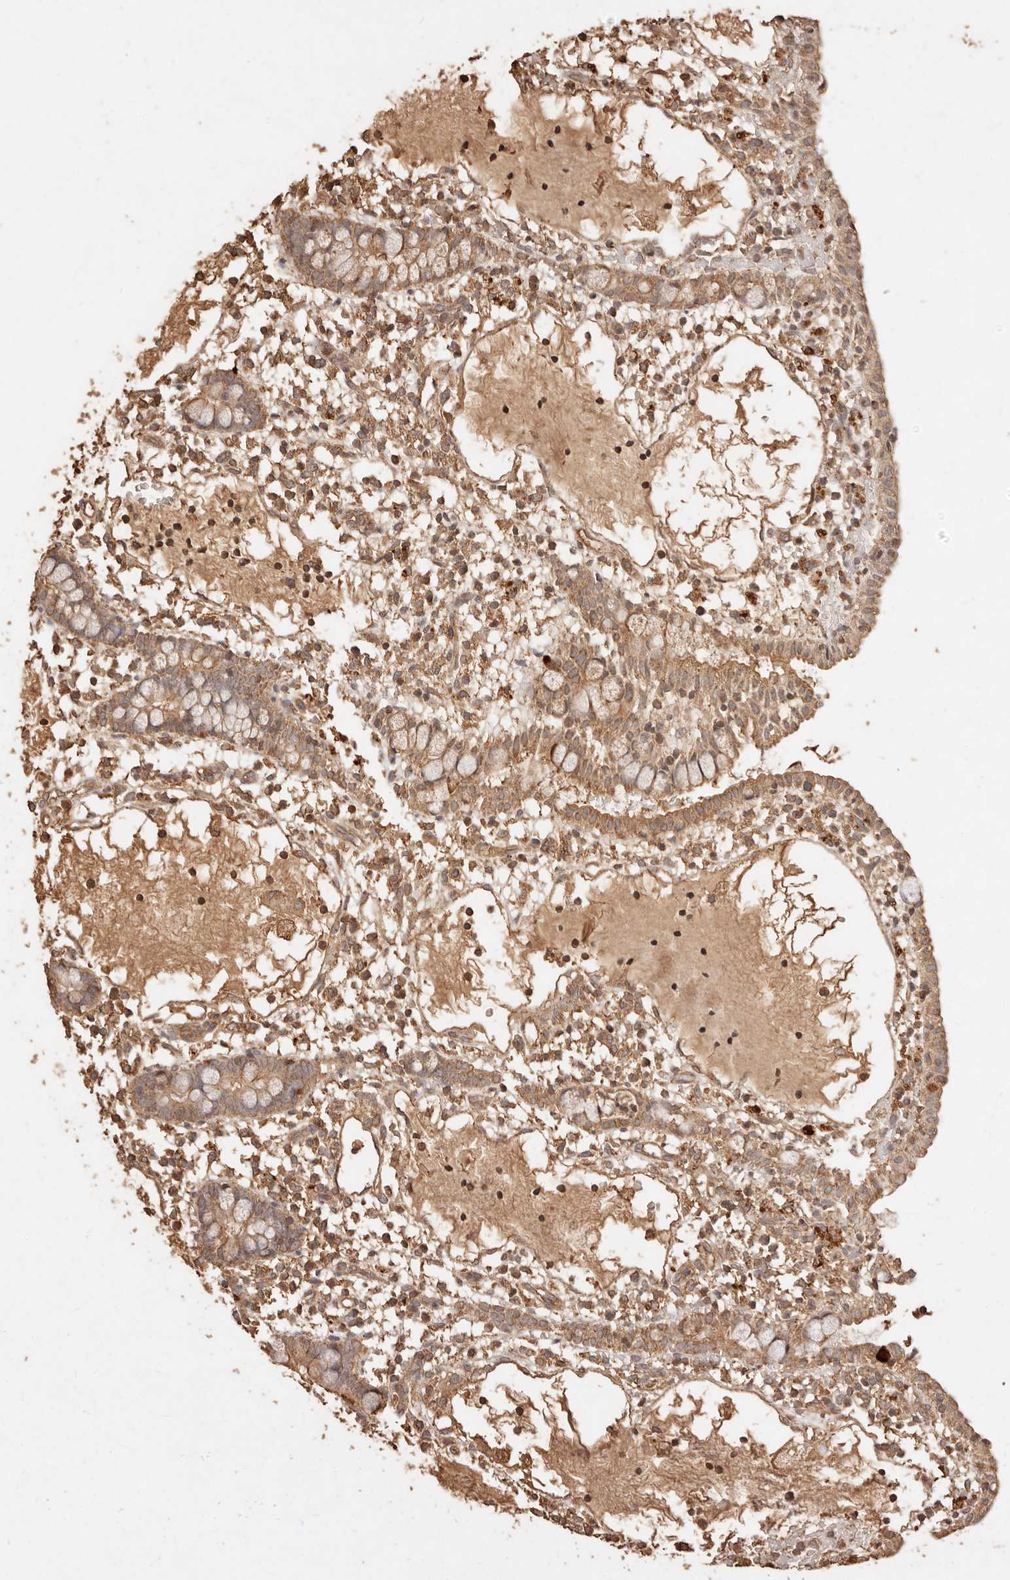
{"staining": {"intensity": "strong", "quantity": ">75%", "location": "cytoplasmic/membranous"}, "tissue": "small intestine", "cell_type": "Glandular cells", "image_type": "normal", "snomed": [{"axis": "morphology", "description": "Normal tissue, NOS"}, {"axis": "morphology", "description": "Developmental malformation"}, {"axis": "topography", "description": "Small intestine"}], "caption": "Immunohistochemical staining of unremarkable small intestine displays >75% levels of strong cytoplasmic/membranous protein staining in approximately >75% of glandular cells. (DAB IHC with brightfield microscopy, high magnification).", "gene": "FAM180B", "patient": {"sex": "male"}}